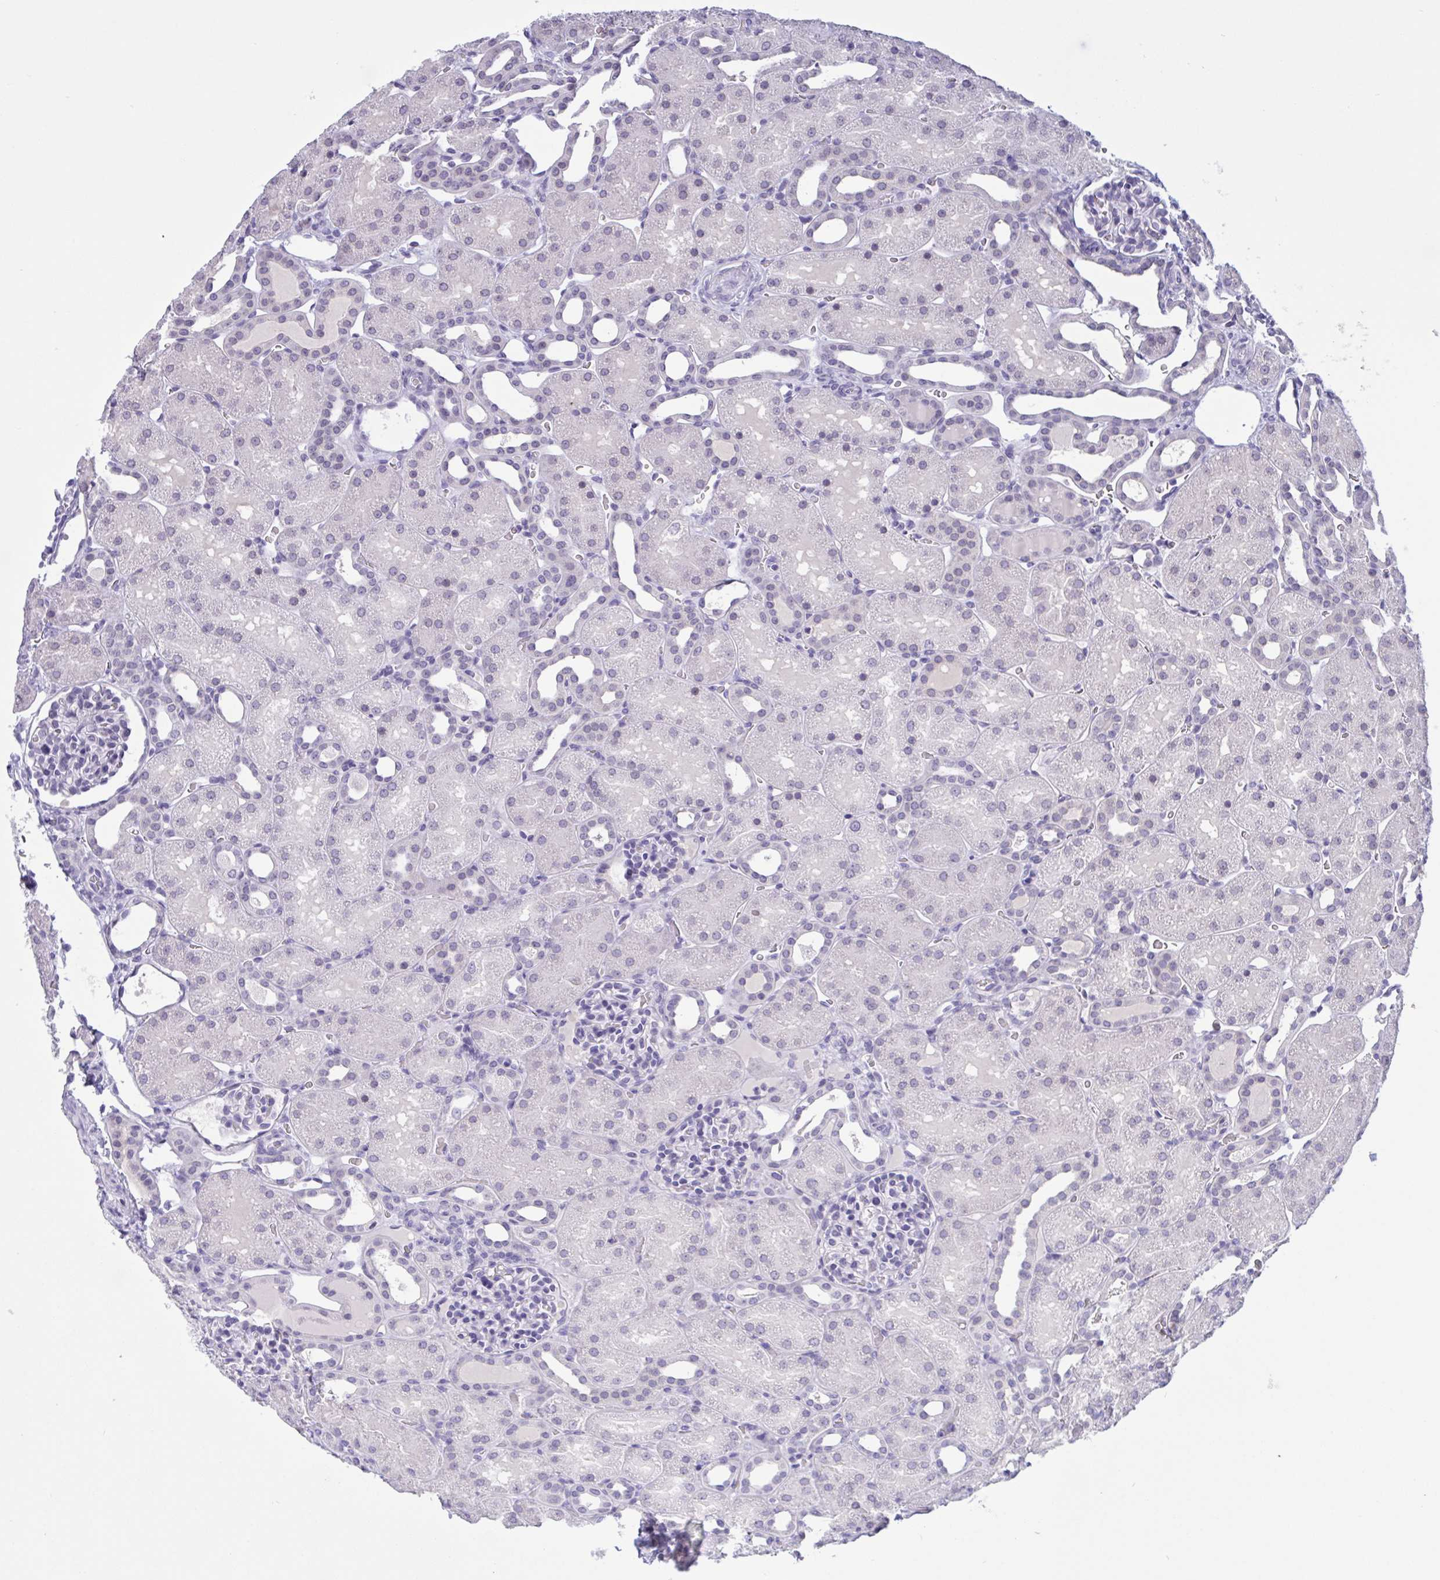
{"staining": {"intensity": "negative", "quantity": "none", "location": "none"}, "tissue": "kidney", "cell_type": "Cells in glomeruli", "image_type": "normal", "snomed": [{"axis": "morphology", "description": "Normal tissue, NOS"}, {"axis": "topography", "description": "Kidney"}], "caption": "This is an immunohistochemistry micrograph of unremarkable kidney. There is no expression in cells in glomeruli.", "gene": "SERPINB13", "patient": {"sex": "male", "age": 2}}